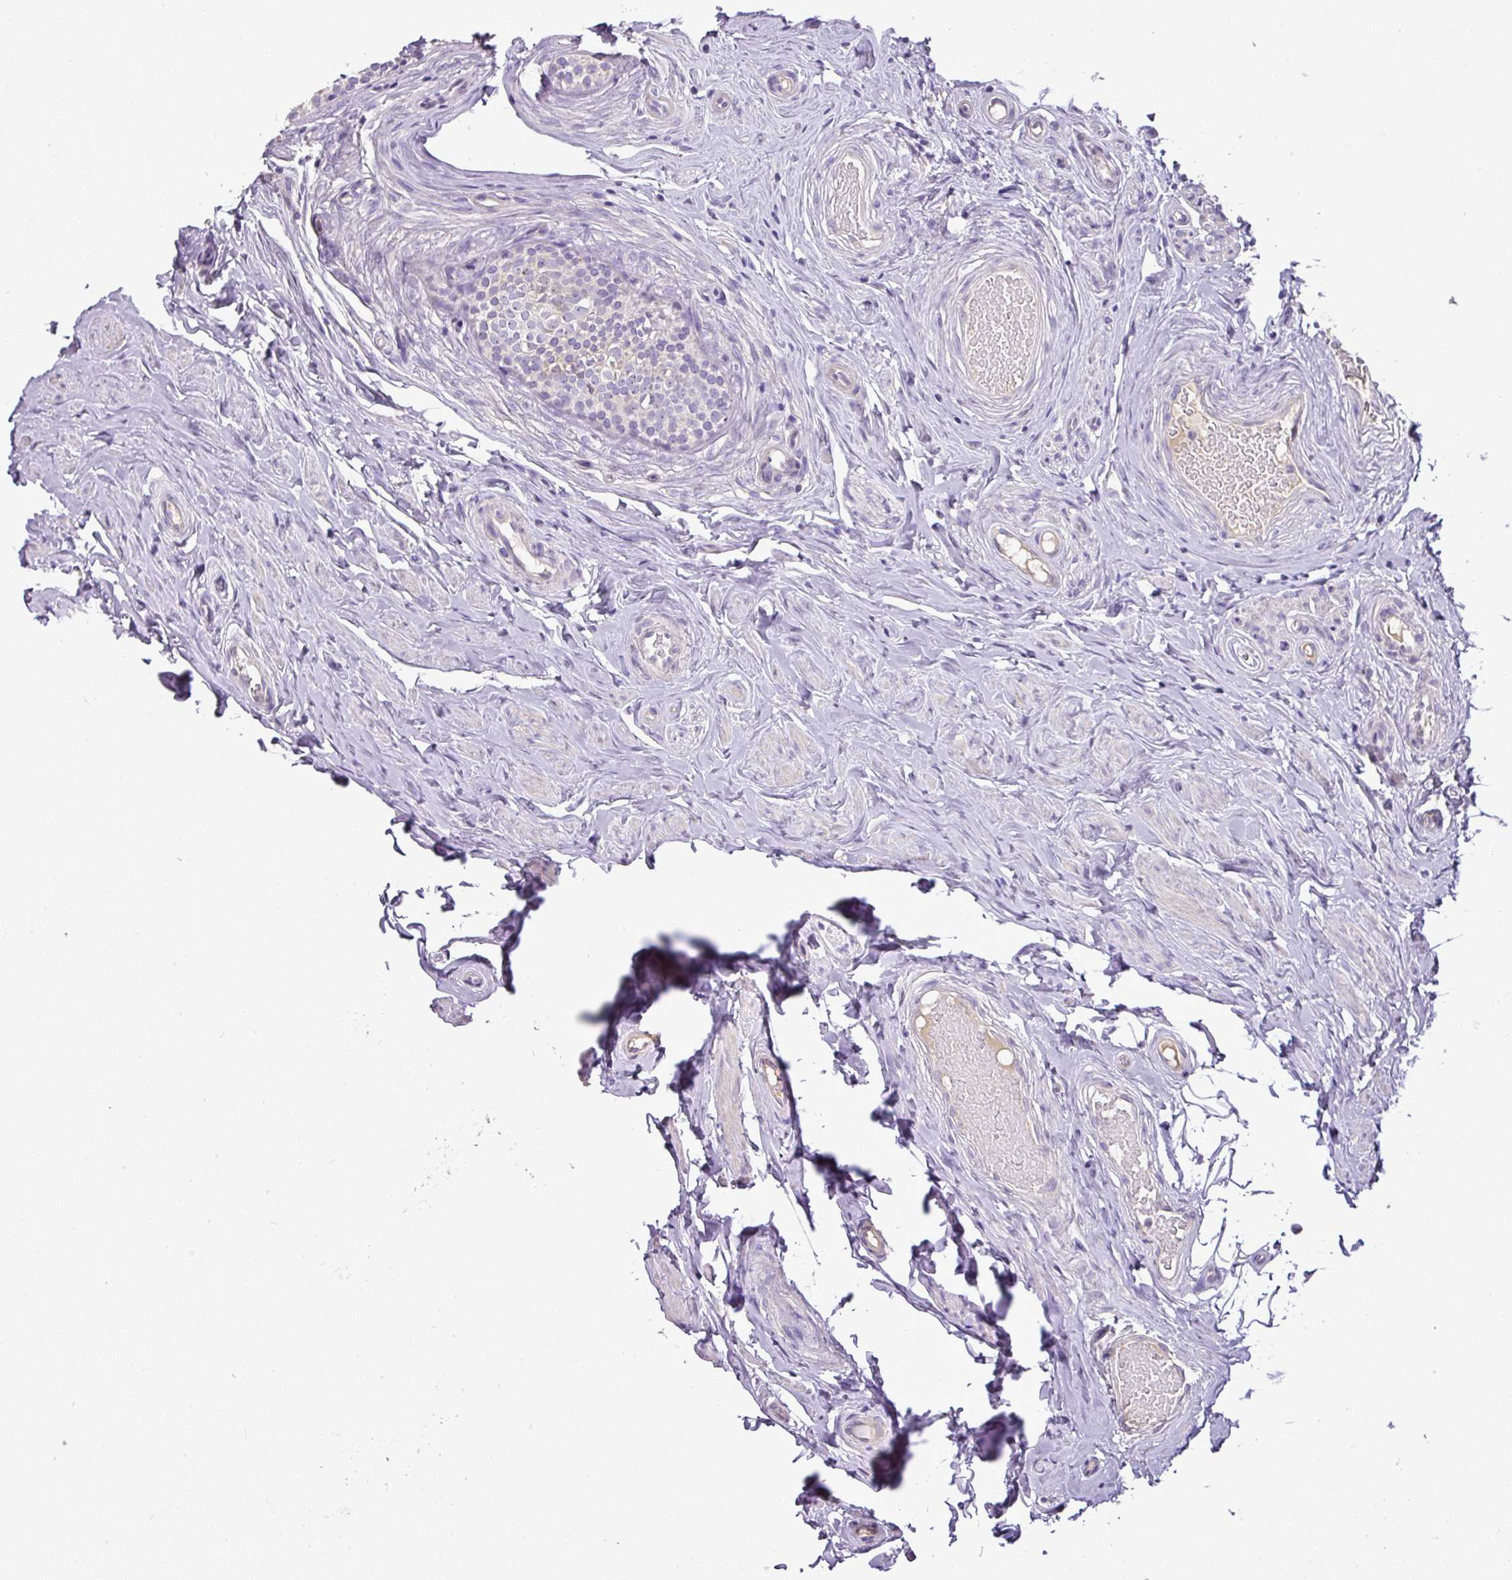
{"staining": {"intensity": "moderate", "quantity": "<25%", "location": "cytoplasmic/membranous"}, "tissue": "epididymis", "cell_type": "Glandular cells", "image_type": "normal", "snomed": [{"axis": "morphology", "description": "Normal tissue, NOS"}, {"axis": "morphology", "description": "Seminoma, NOS"}, {"axis": "topography", "description": "Testis"}, {"axis": "topography", "description": "Epididymis"}], "caption": "Immunohistochemical staining of normal human epididymis demonstrates moderate cytoplasmic/membranous protein positivity in about <25% of glandular cells.", "gene": "BRINP2", "patient": {"sex": "male", "age": 45}}